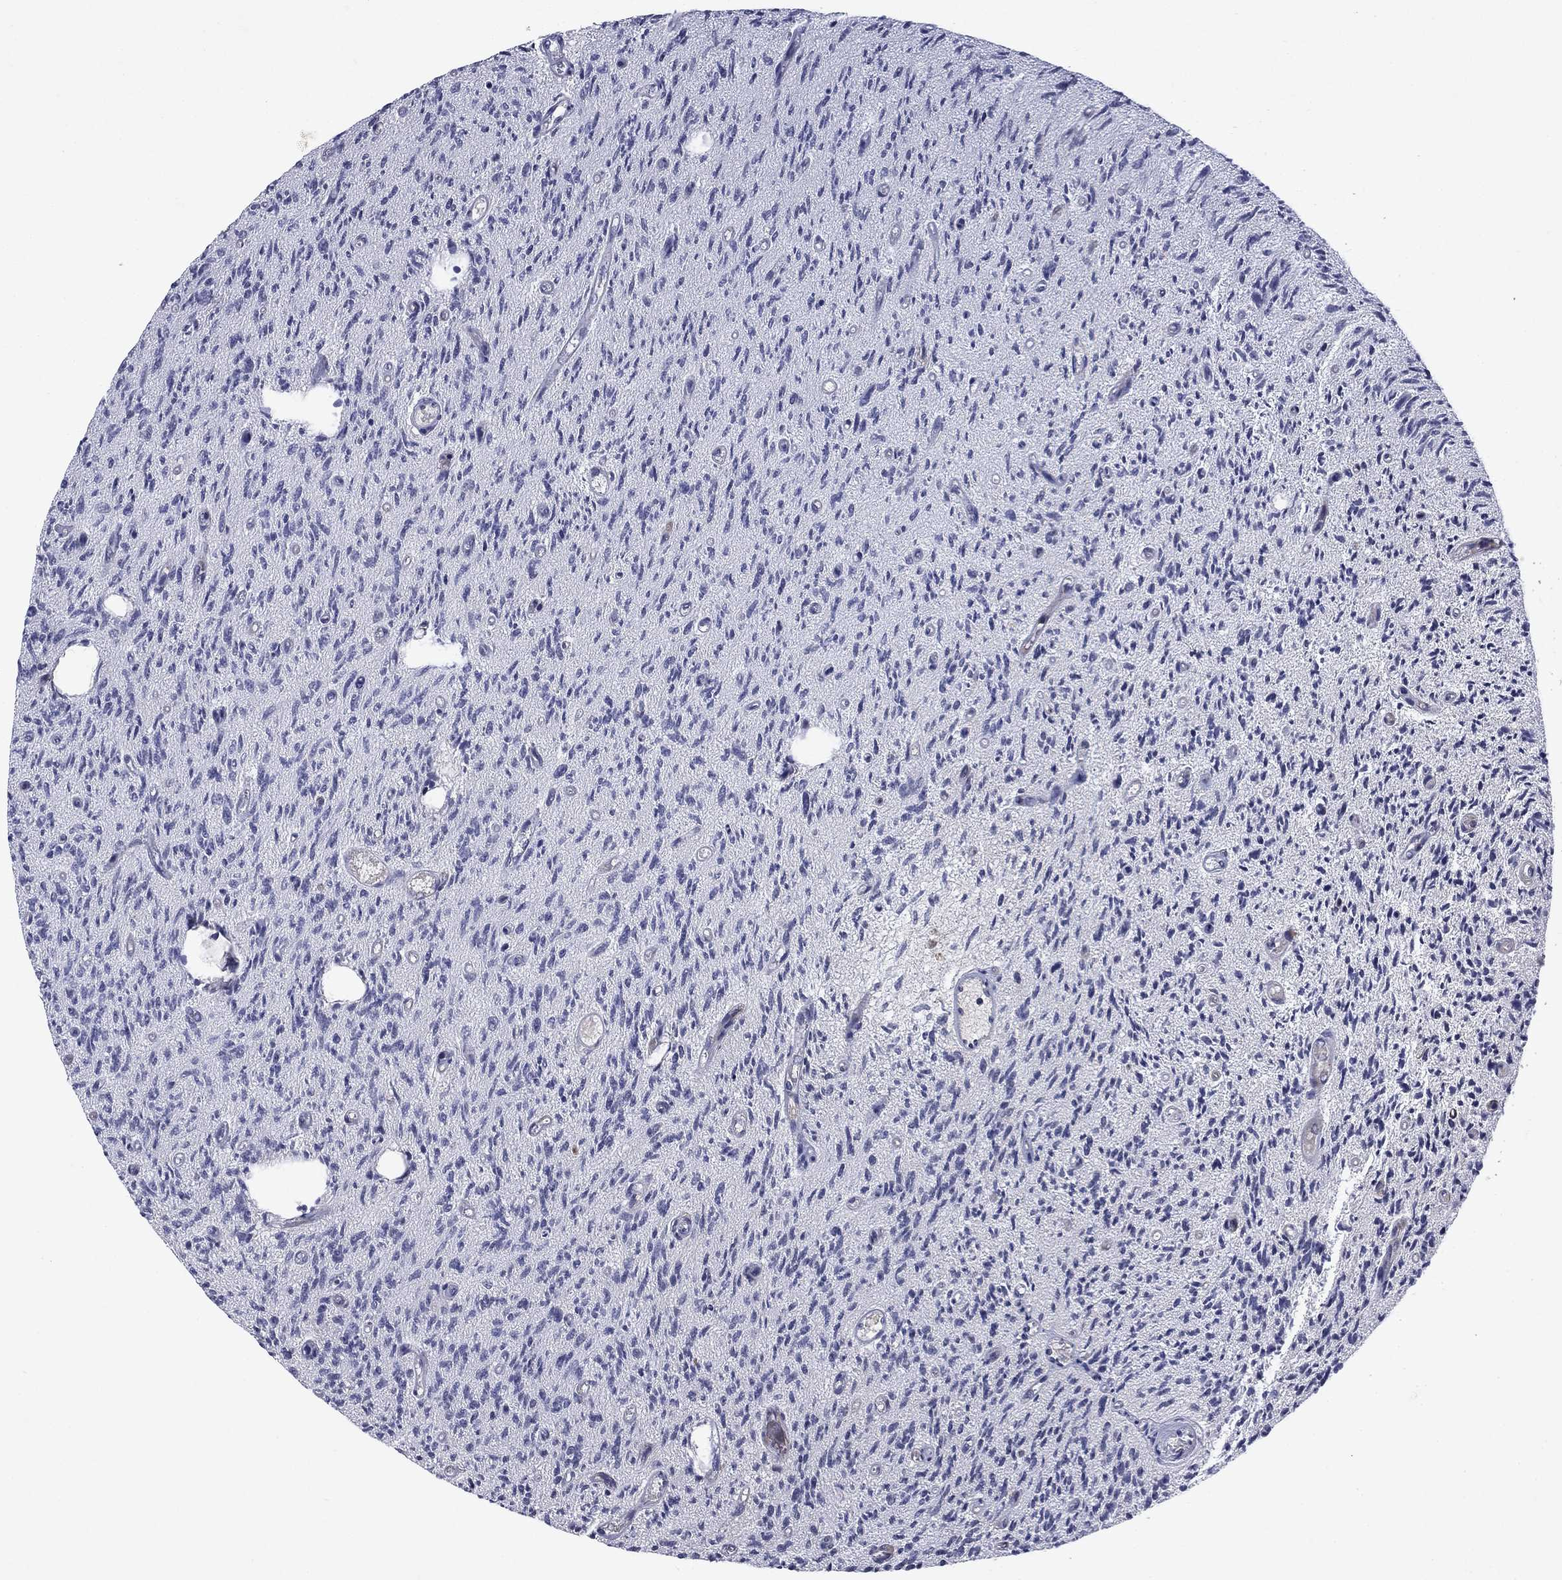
{"staining": {"intensity": "negative", "quantity": "none", "location": "none"}, "tissue": "glioma", "cell_type": "Tumor cells", "image_type": "cancer", "snomed": [{"axis": "morphology", "description": "Glioma, malignant, High grade"}, {"axis": "topography", "description": "Brain"}], "caption": "This is an IHC image of human glioma. There is no expression in tumor cells.", "gene": "ECM1", "patient": {"sex": "male", "age": 64}}